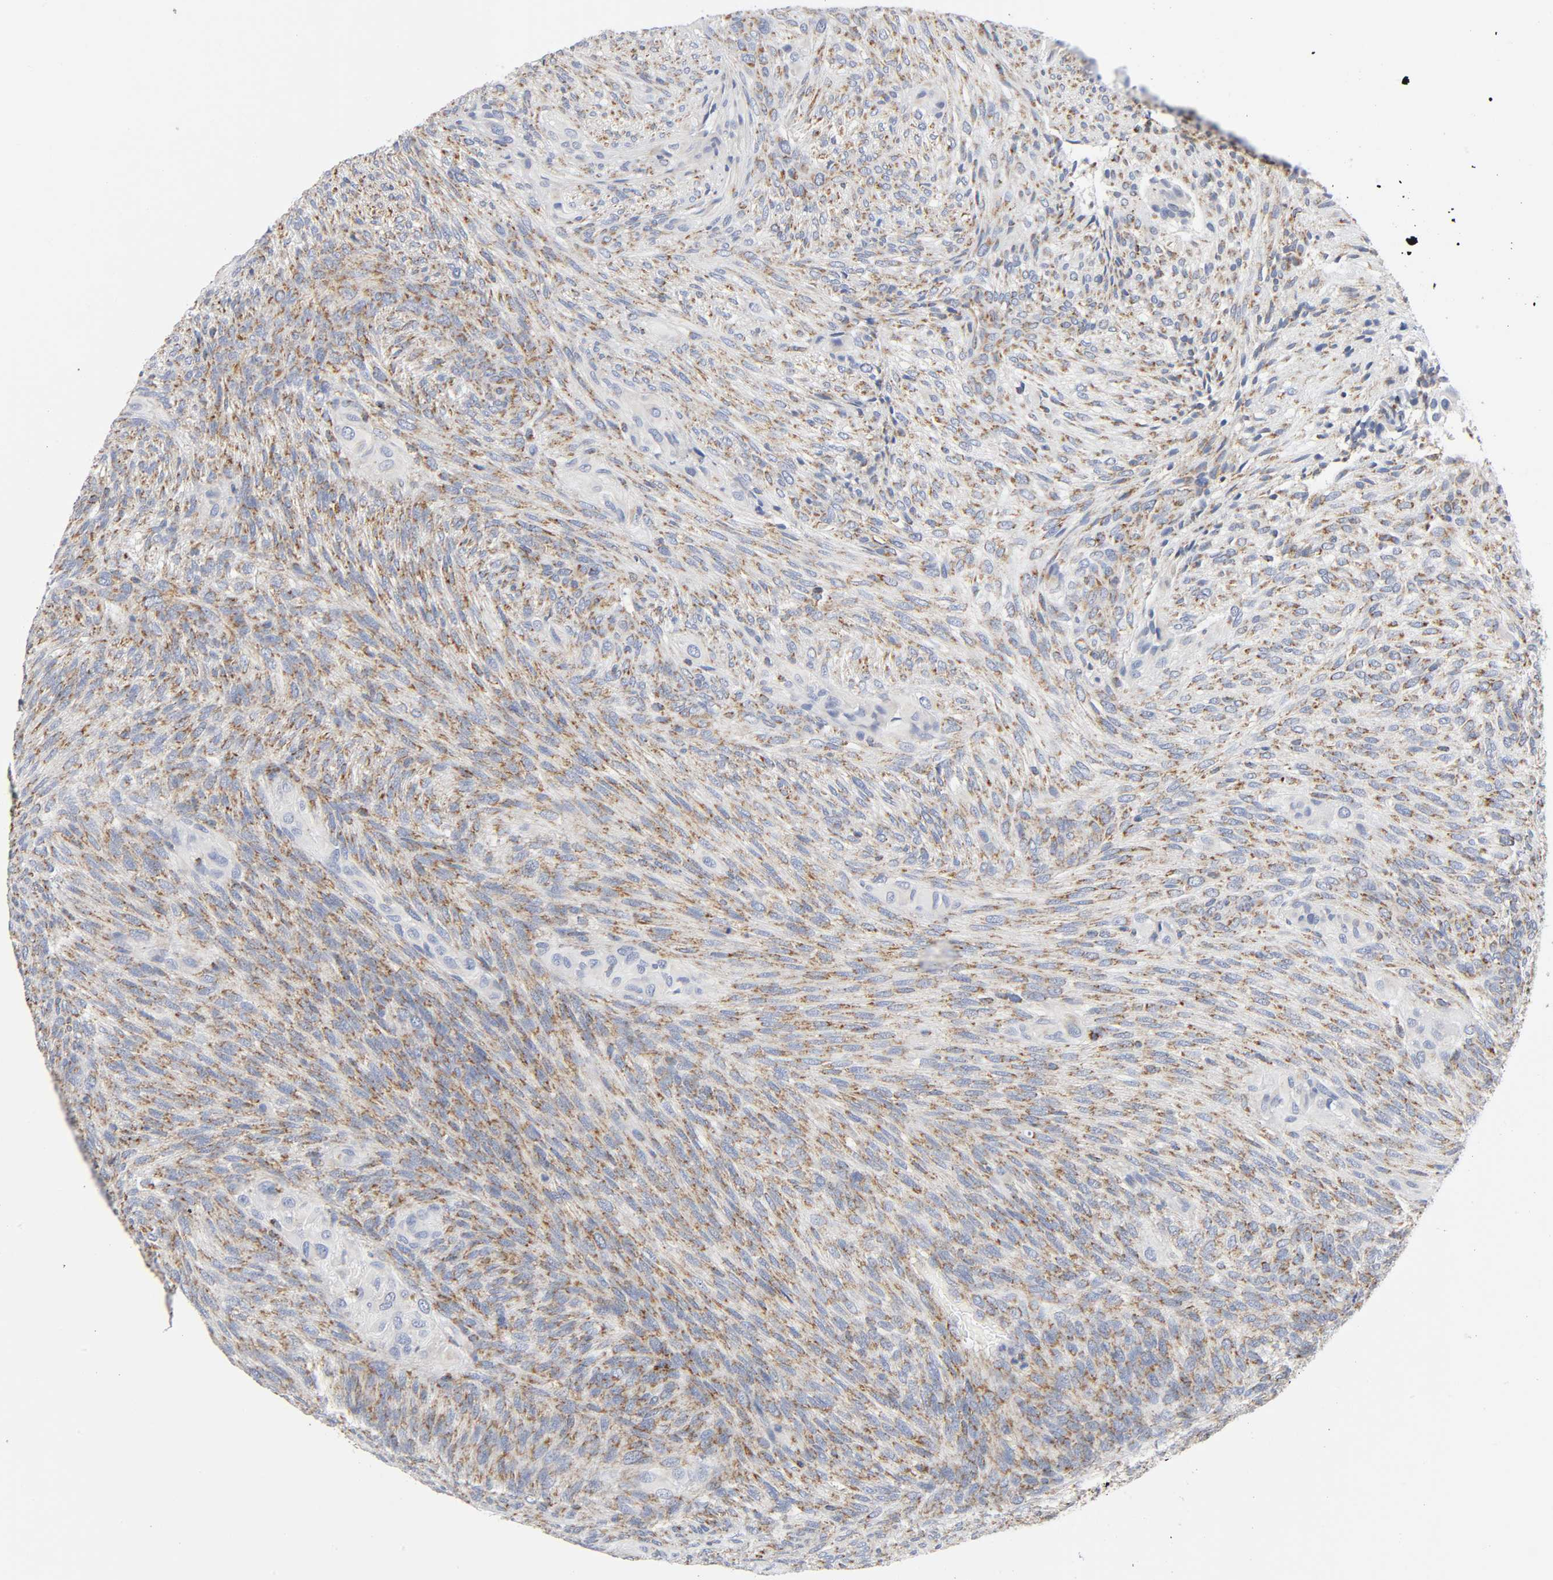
{"staining": {"intensity": "moderate", "quantity": ">75%", "location": "cytoplasmic/membranous"}, "tissue": "glioma", "cell_type": "Tumor cells", "image_type": "cancer", "snomed": [{"axis": "morphology", "description": "Glioma, malignant, High grade"}, {"axis": "topography", "description": "Cerebral cortex"}], "caption": "Immunohistochemistry image of human glioma stained for a protein (brown), which reveals medium levels of moderate cytoplasmic/membranous positivity in approximately >75% of tumor cells.", "gene": "BAK1", "patient": {"sex": "female", "age": 55}}